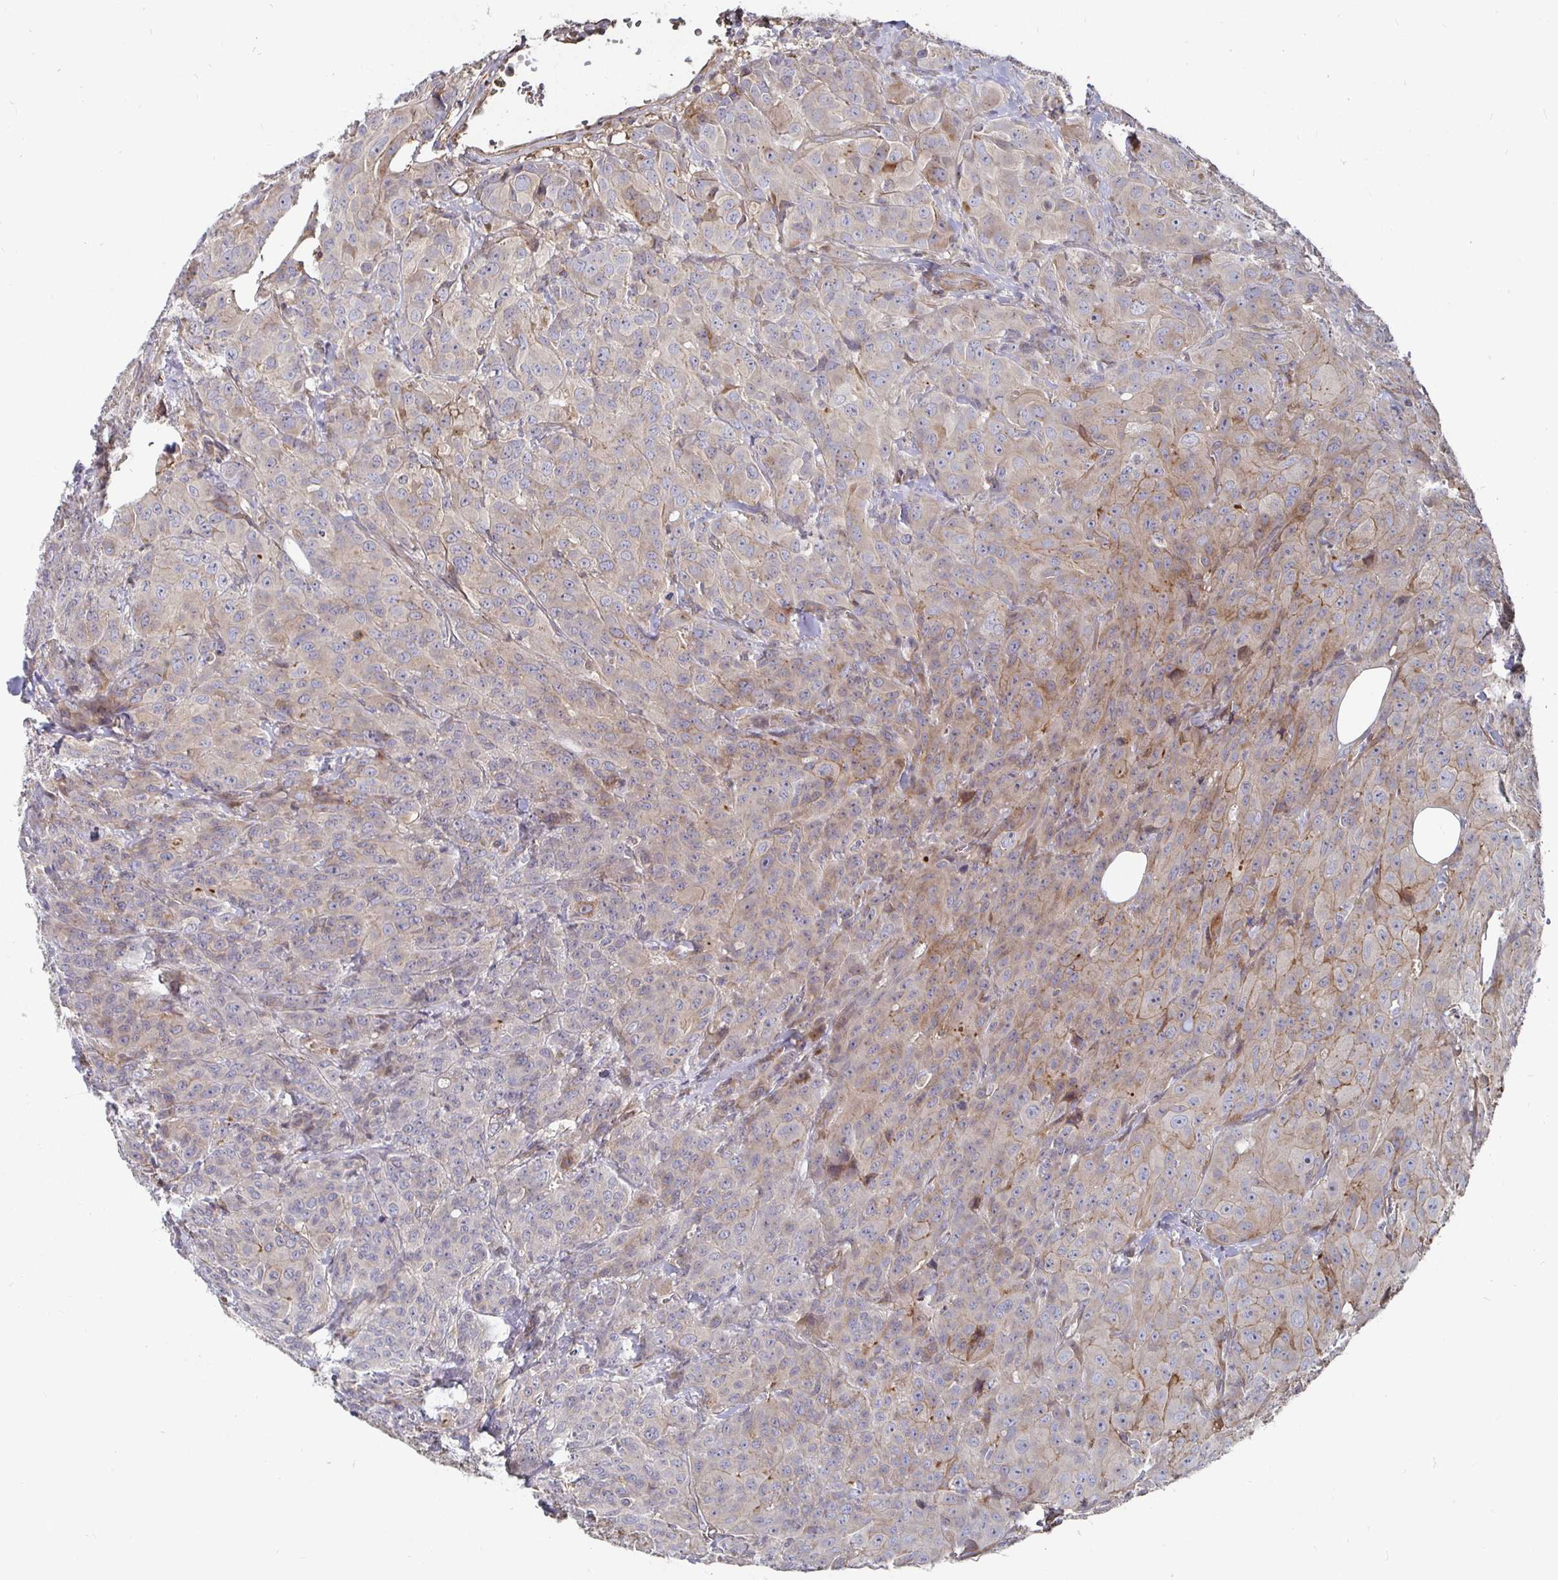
{"staining": {"intensity": "weak", "quantity": "<25%", "location": "cytoplasmic/membranous"}, "tissue": "breast cancer", "cell_type": "Tumor cells", "image_type": "cancer", "snomed": [{"axis": "morphology", "description": "Normal tissue, NOS"}, {"axis": "morphology", "description": "Duct carcinoma"}, {"axis": "topography", "description": "Breast"}], "caption": "A high-resolution image shows immunohistochemistry staining of invasive ductal carcinoma (breast), which exhibits no significant expression in tumor cells.", "gene": "GJA4", "patient": {"sex": "female", "age": 43}}